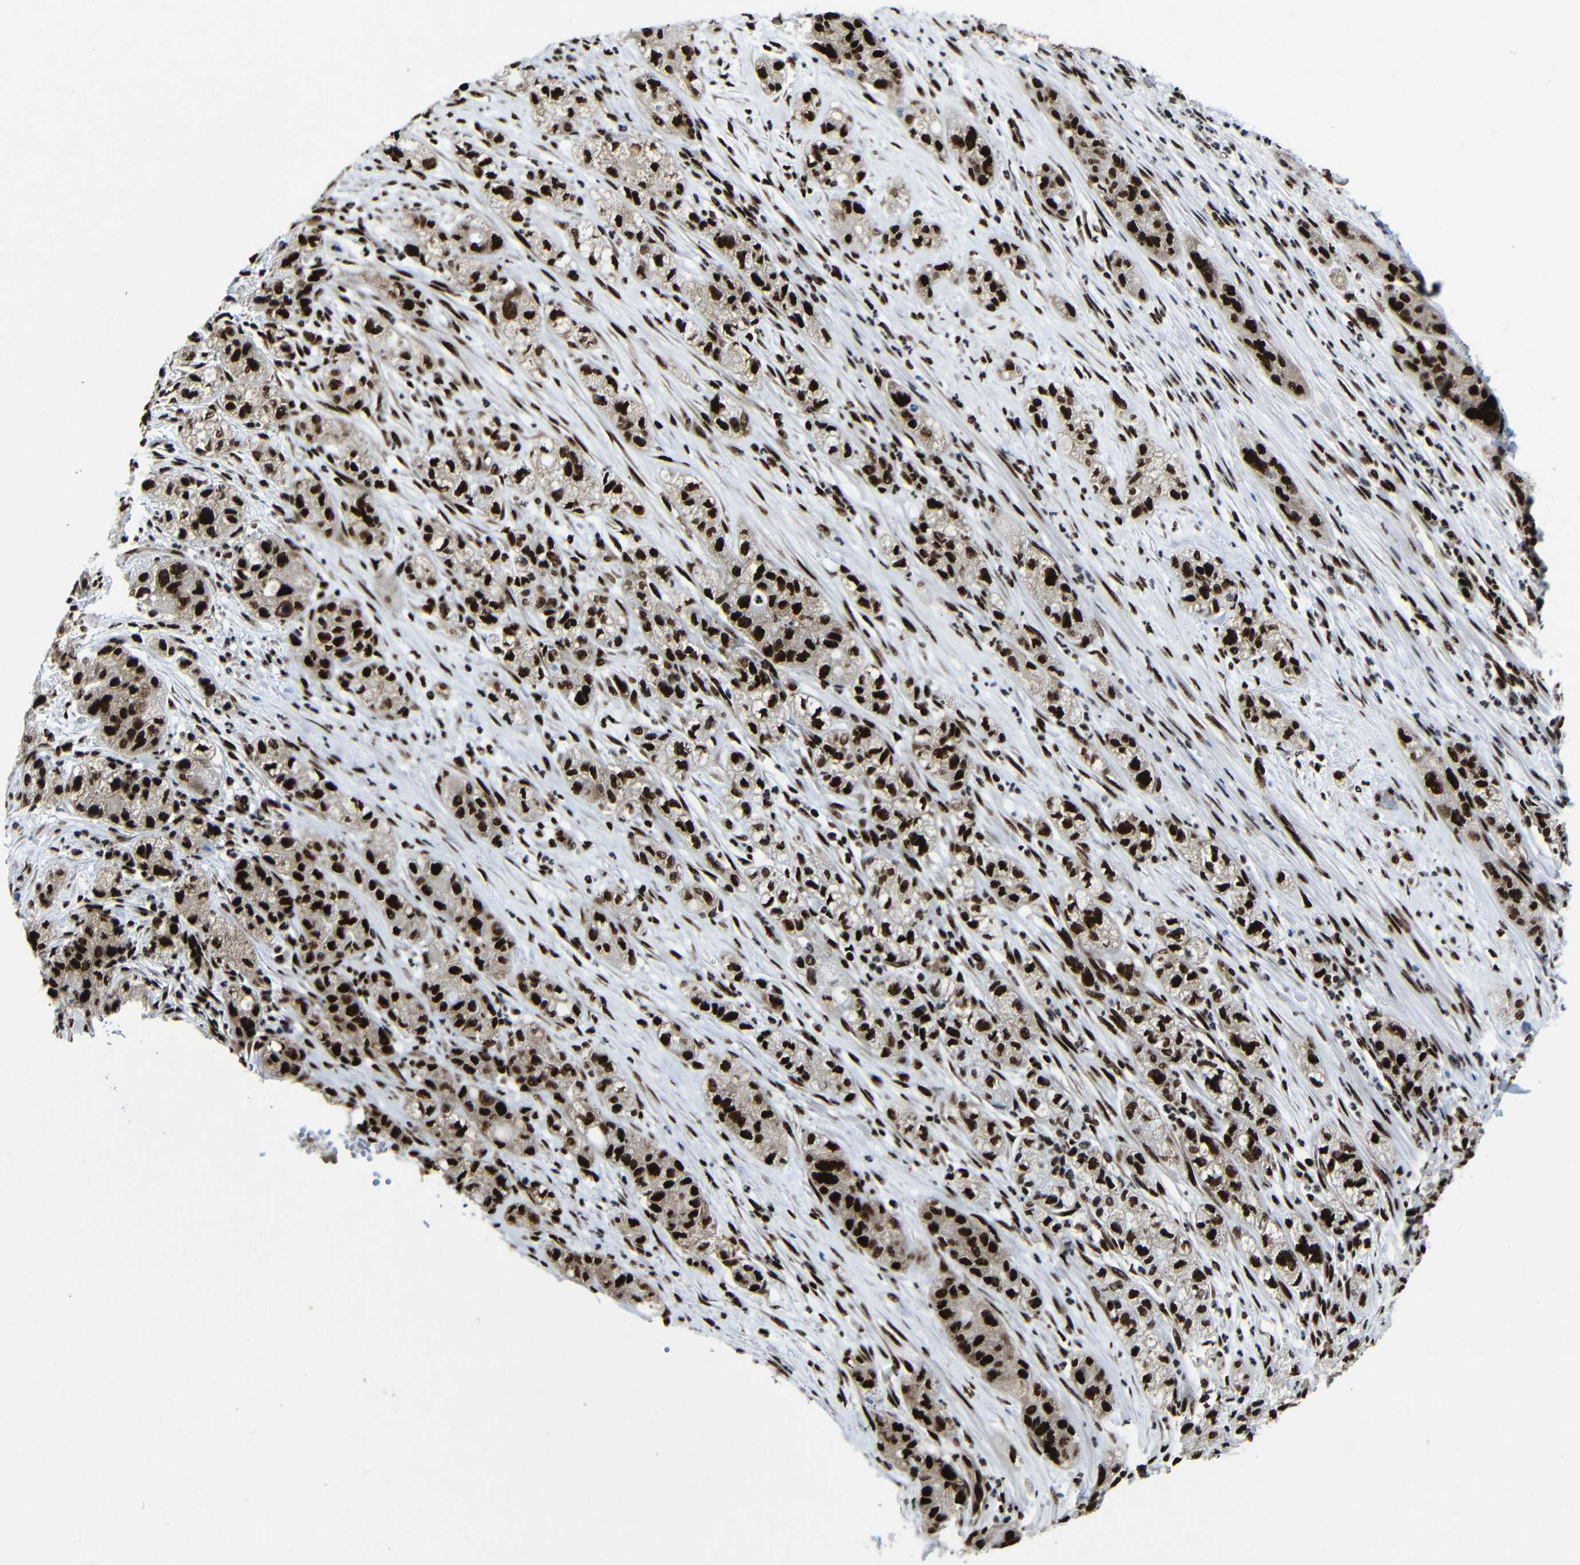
{"staining": {"intensity": "strong", "quantity": ">75%", "location": "nuclear"}, "tissue": "pancreatic cancer", "cell_type": "Tumor cells", "image_type": "cancer", "snomed": [{"axis": "morphology", "description": "Adenocarcinoma, NOS"}, {"axis": "topography", "description": "Pancreas"}], "caption": "Human adenocarcinoma (pancreatic) stained with a protein marker demonstrates strong staining in tumor cells.", "gene": "PTBP1", "patient": {"sex": "female", "age": 78}}